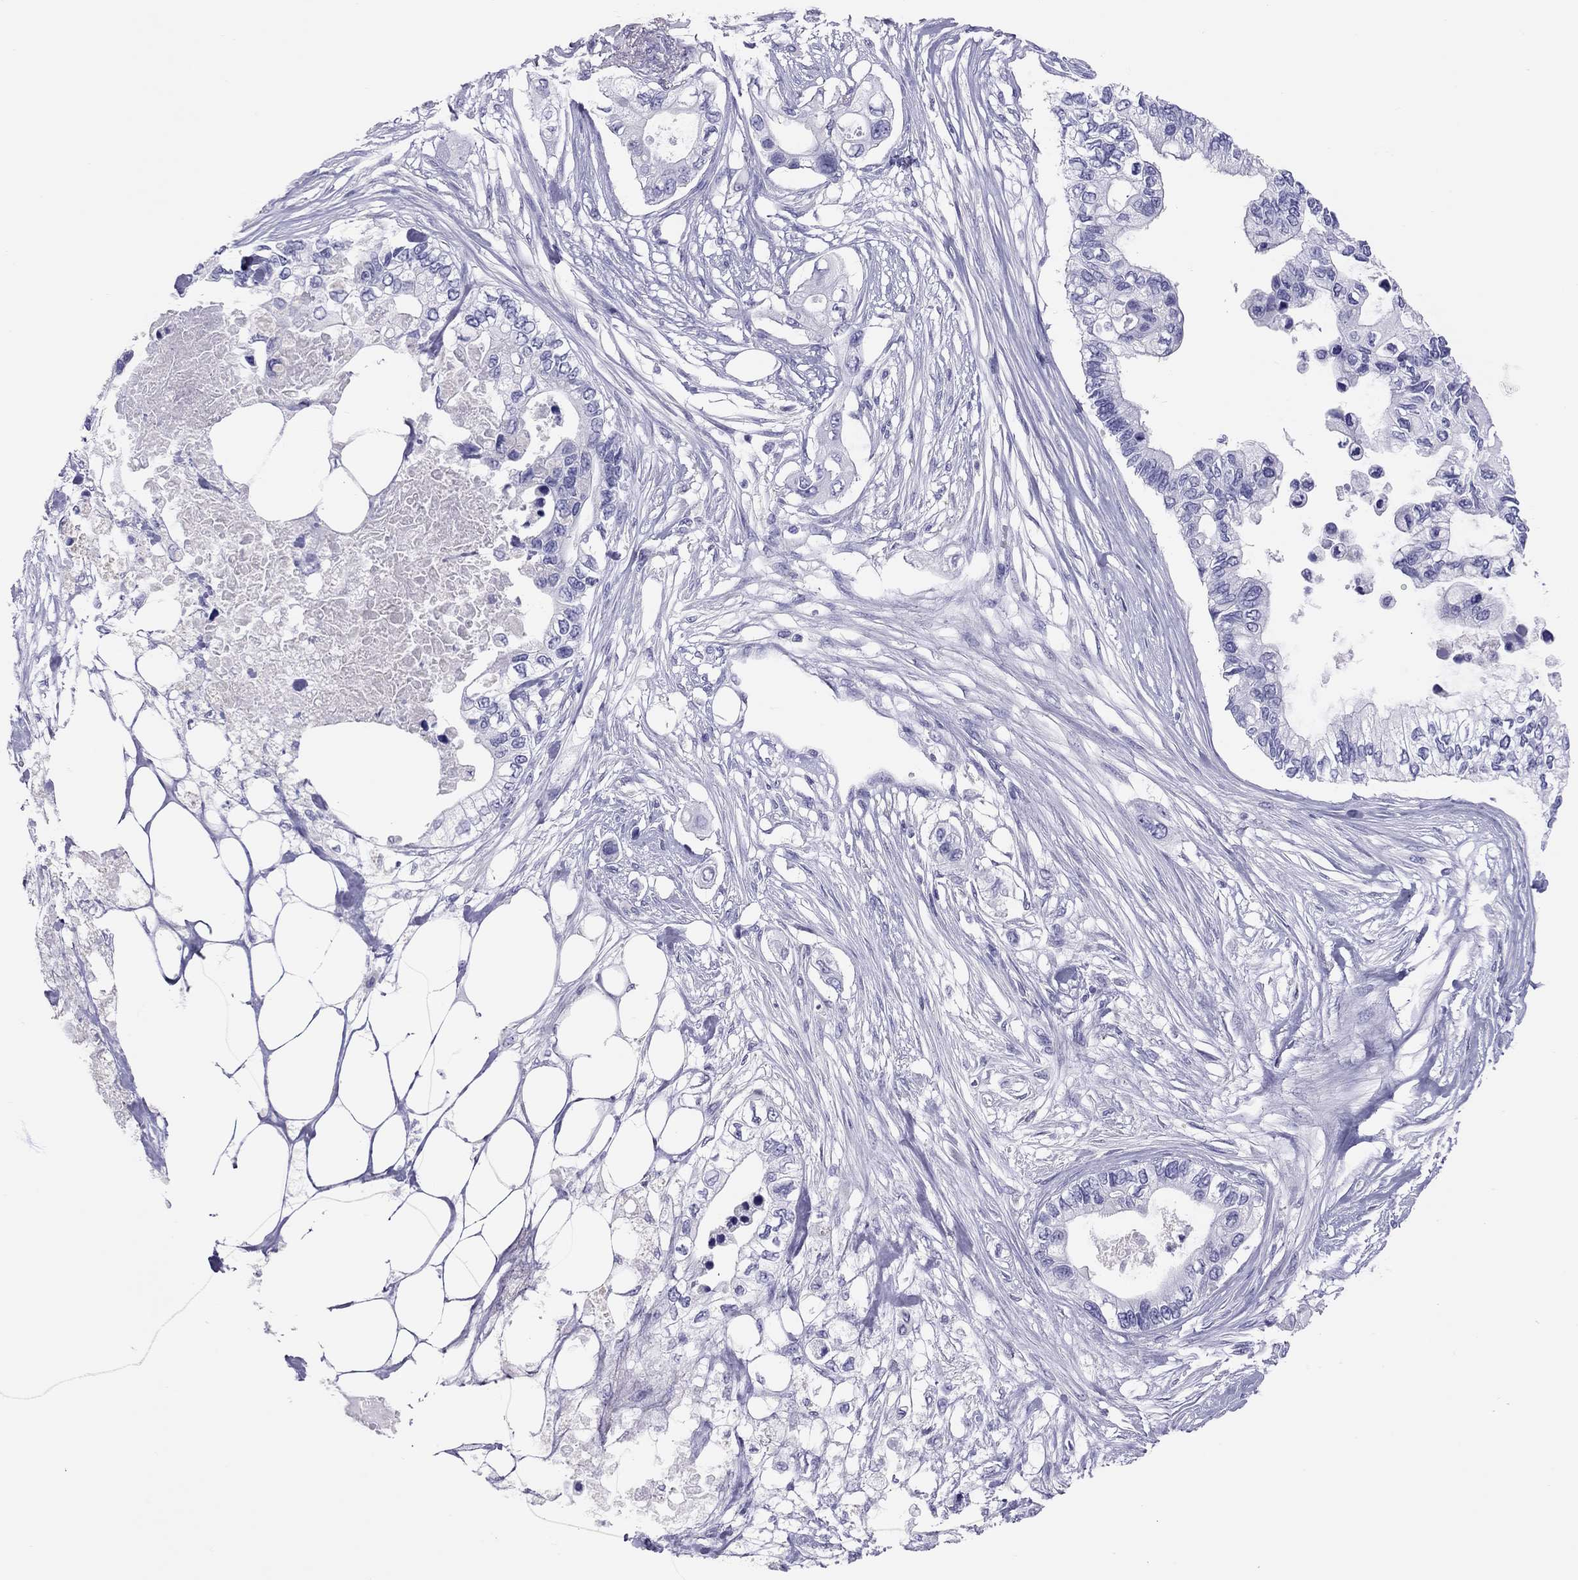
{"staining": {"intensity": "negative", "quantity": "none", "location": "none"}, "tissue": "pancreatic cancer", "cell_type": "Tumor cells", "image_type": "cancer", "snomed": [{"axis": "morphology", "description": "Adenocarcinoma, NOS"}, {"axis": "topography", "description": "Pancreas"}], "caption": "High power microscopy micrograph of an immunohistochemistry (IHC) histopathology image of pancreatic adenocarcinoma, revealing no significant expression in tumor cells.", "gene": "PSMB11", "patient": {"sex": "female", "age": 63}}